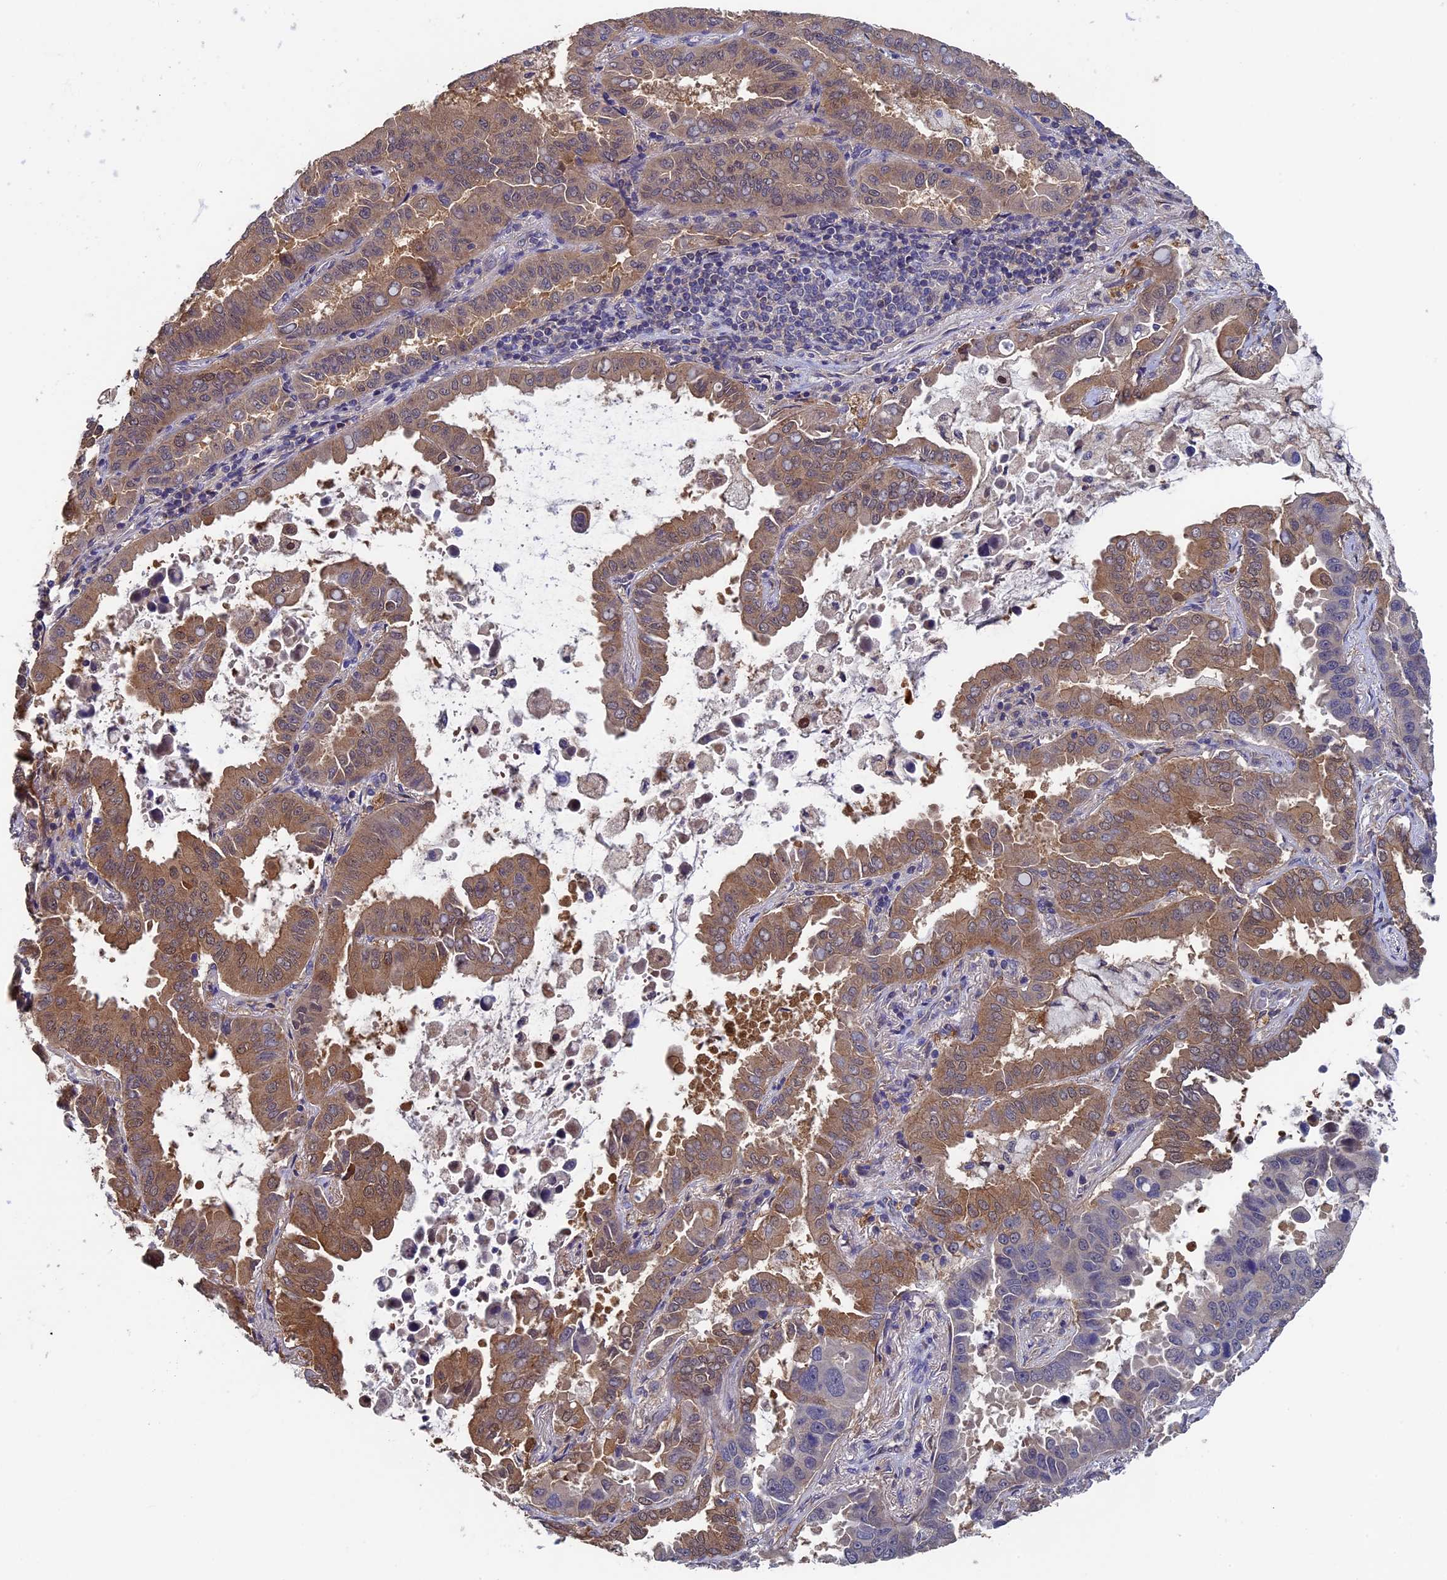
{"staining": {"intensity": "moderate", "quantity": "25%-75%", "location": "cytoplasmic/membranous"}, "tissue": "lung cancer", "cell_type": "Tumor cells", "image_type": "cancer", "snomed": [{"axis": "morphology", "description": "Adenocarcinoma, NOS"}, {"axis": "topography", "description": "Lung"}], "caption": "Moderate cytoplasmic/membranous expression is seen in about 25%-75% of tumor cells in adenocarcinoma (lung).", "gene": "LCMT1", "patient": {"sex": "male", "age": 64}}